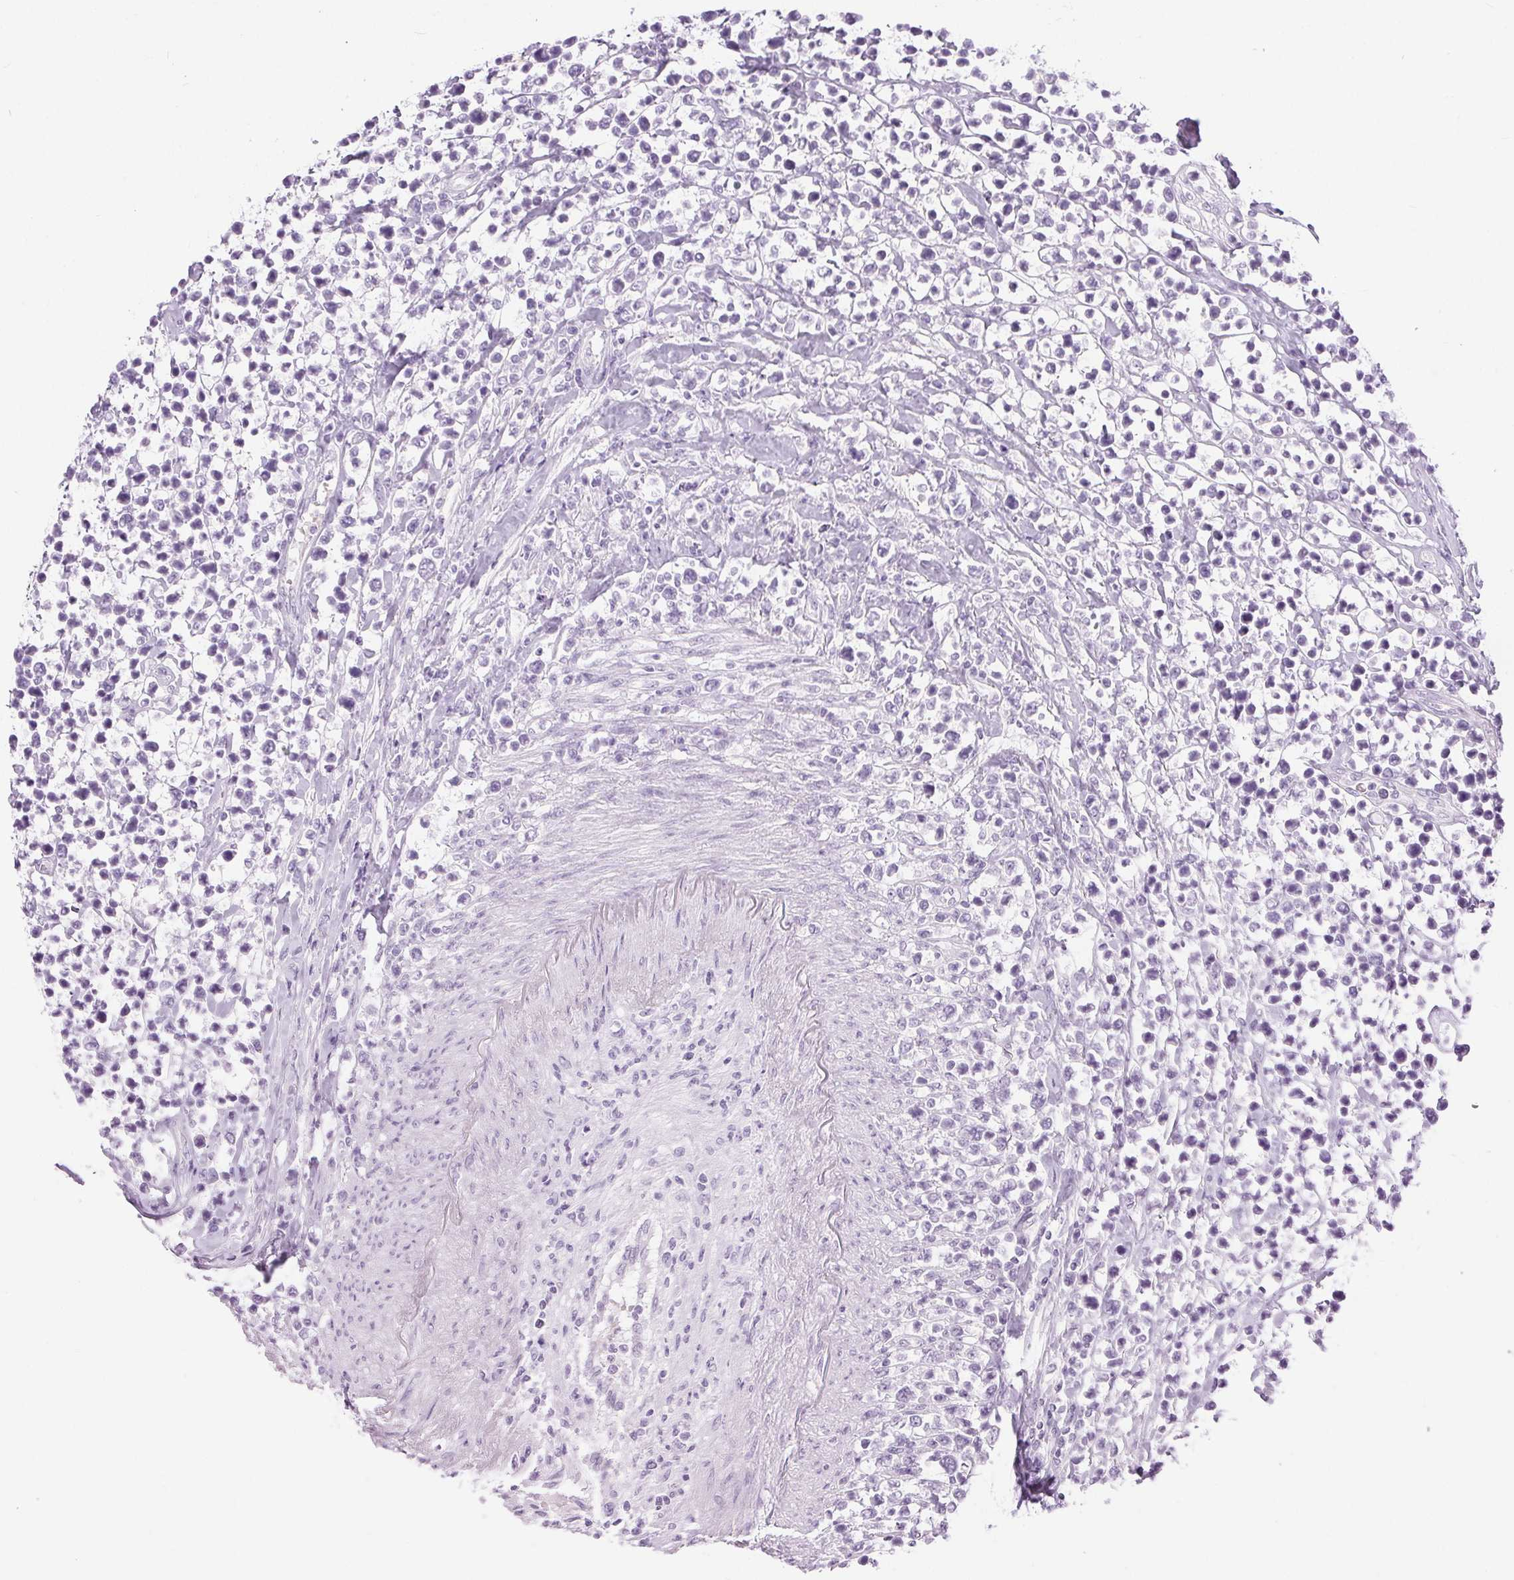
{"staining": {"intensity": "negative", "quantity": "none", "location": "none"}, "tissue": "lymphoma", "cell_type": "Tumor cells", "image_type": "cancer", "snomed": [{"axis": "morphology", "description": "Malignant lymphoma, non-Hodgkin's type, High grade"}, {"axis": "topography", "description": "Soft tissue"}], "caption": "Histopathology image shows no protein expression in tumor cells of lymphoma tissue.", "gene": "BEND2", "patient": {"sex": "female", "age": 56}}